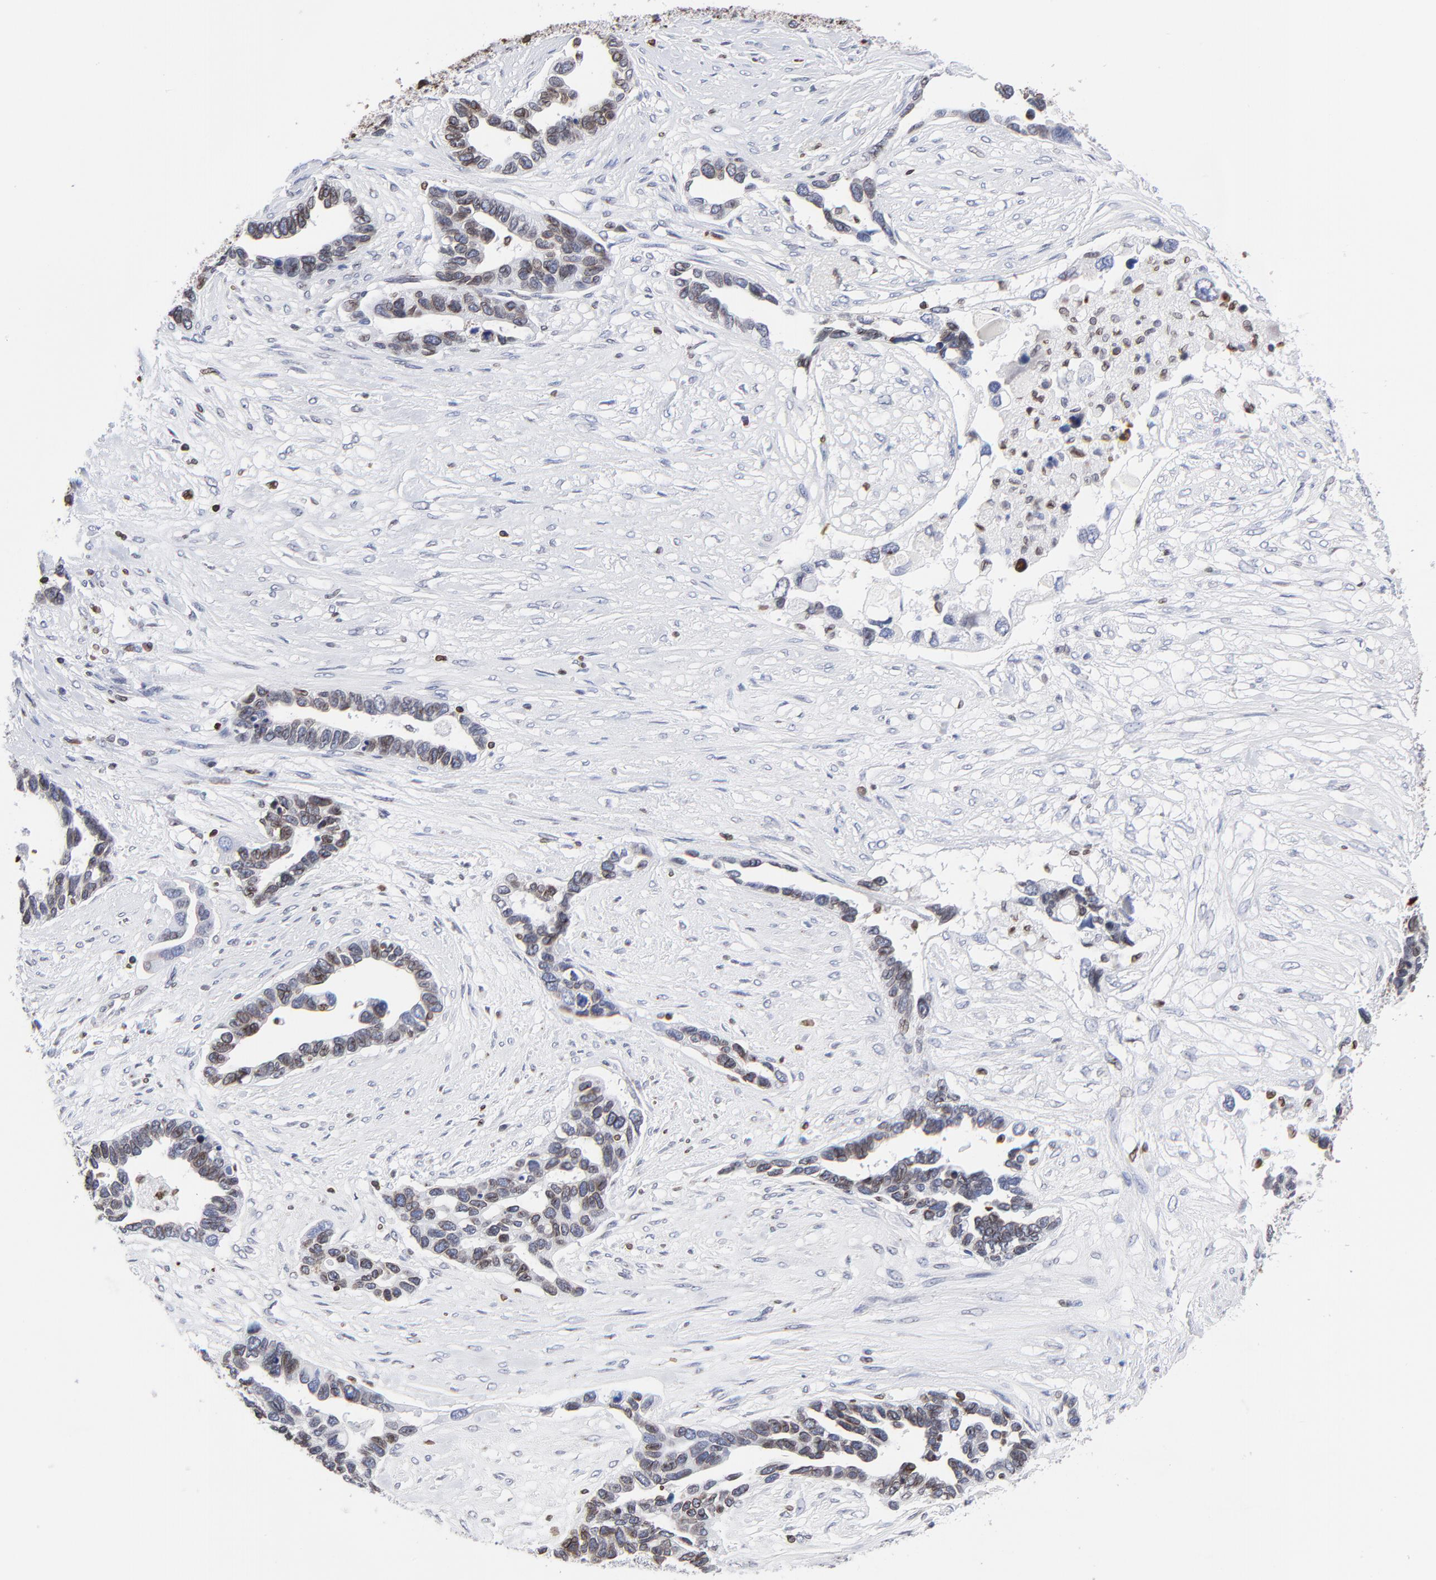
{"staining": {"intensity": "moderate", "quantity": "25%-75%", "location": "cytoplasmic/membranous,nuclear"}, "tissue": "ovarian cancer", "cell_type": "Tumor cells", "image_type": "cancer", "snomed": [{"axis": "morphology", "description": "Cystadenocarcinoma, serous, NOS"}, {"axis": "topography", "description": "Ovary"}], "caption": "This image reveals immunohistochemistry (IHC) staining of ovarian serous cystadenocarcinoma, with medium moderate cytoplasmic/membranous and nuclear staining in approximately 25%-75% of tumor cells.", "gene": "THAP7", "patient": {"sex": "female", "age": 54}}